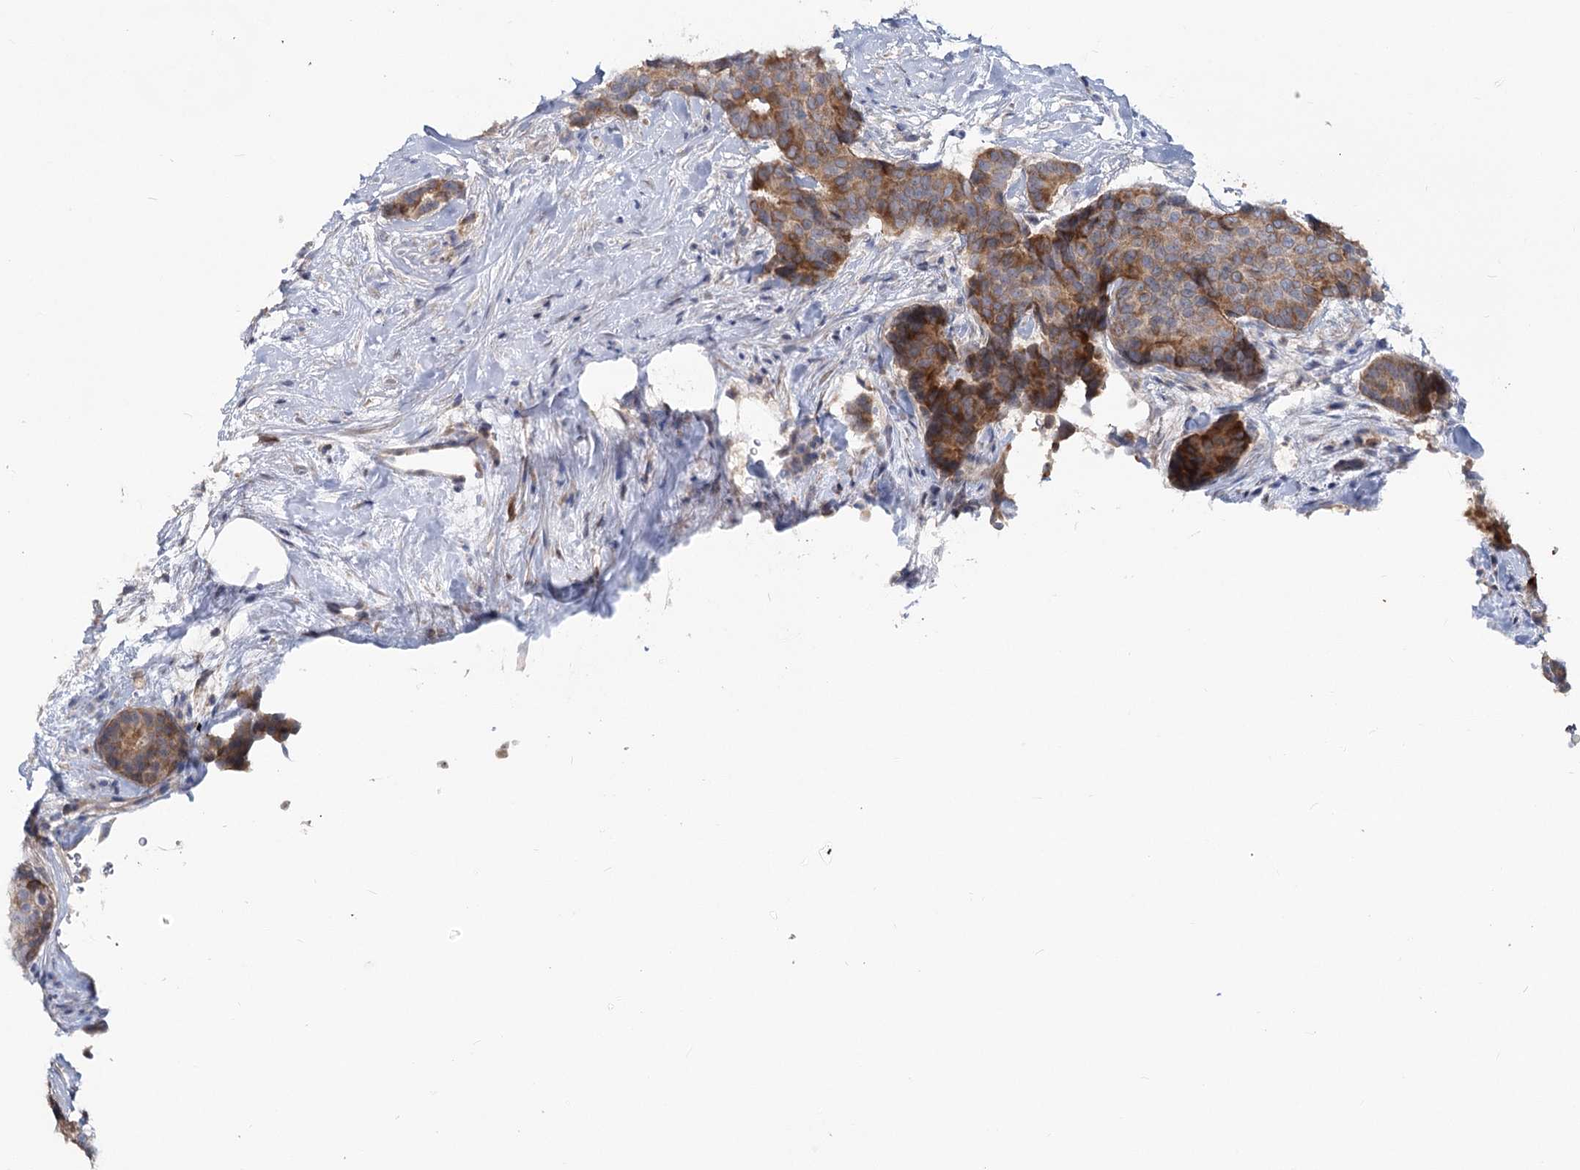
{"staining": {"intensity": "moderate", "quantity": ">75%", "location": "cytoplasmic/membranous"}, "tissue": "breast cancer", "cell_type": "Tumor cells", "image_type": "cancer", "snomed": [{"axis": "morphology", "description": "Duct carcinoma"}, {"axis": "topography", "description": "Breast"}], "caption": "Protein expression analysis of breast invasive ductal carcinoma shows moderate cytoplasmic/membranous positivity in approximately >75% of tumor cells.", "gene": "CIB4", "patient": {"sex": "female", "age": 75}}